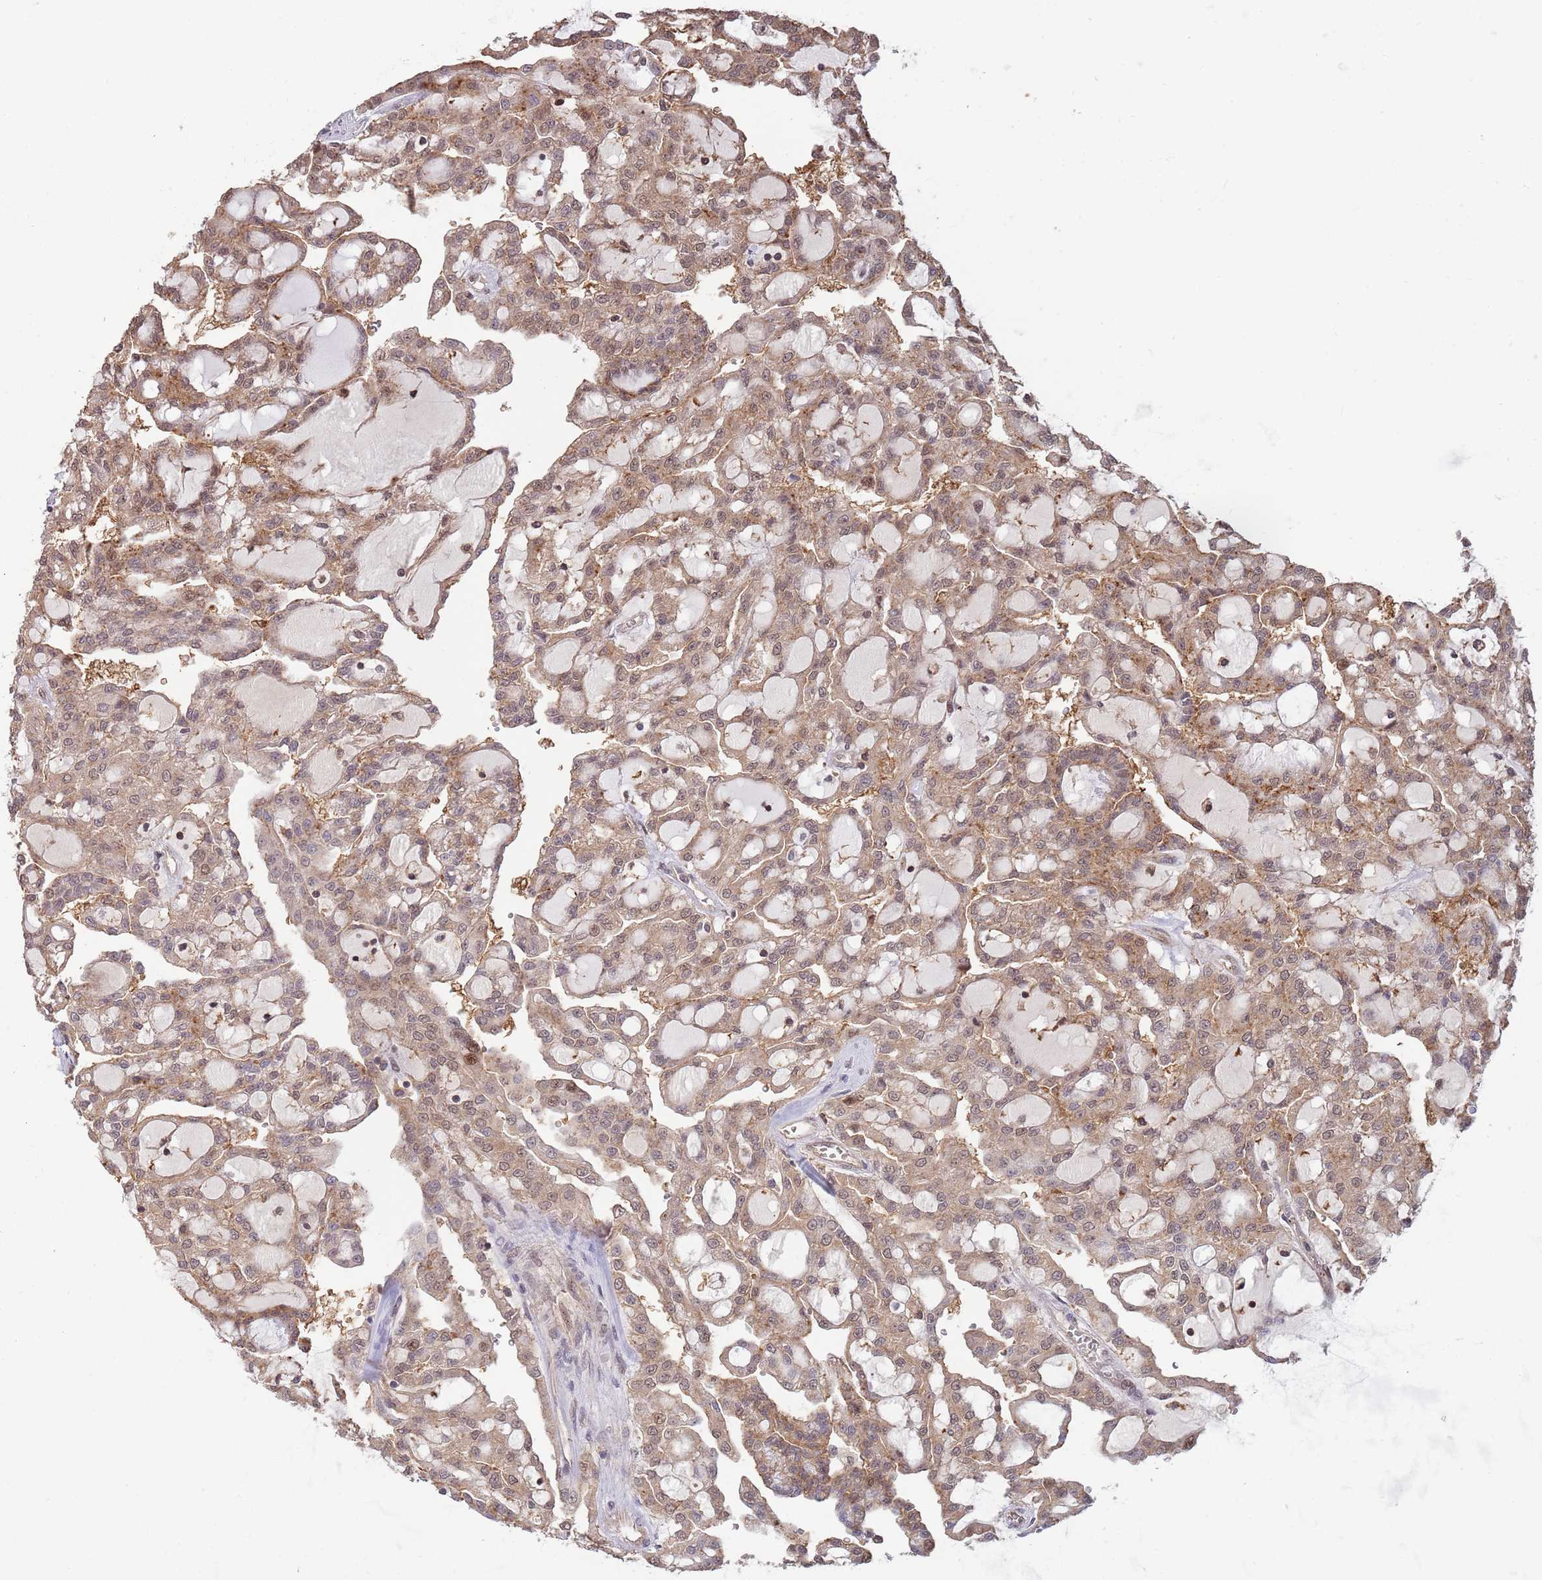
{"staining": {"intensity": "moderate", "quantity": "25%-75%", "location": "cytoplasmic/membranous,nuclear"}, "tissue": "renal cancer", "cell_type": "Tumor cells", "image_type": "cancer", "snomed": [{"axis": "morphology", "description": "Adenocarcinoma, NOS"}, {"axis": "topography", "description": "Kidney"}], "caption": "About 25%-75% of tumor cells in human adenocarcinoma (renal) demonstrate moderate cytoplasmic/membranous and nuclear protein positivity as visualized by brown immunohistochemical staining.", "gene": "SALL1", "patient": {"sex": "male", "age": 63}}